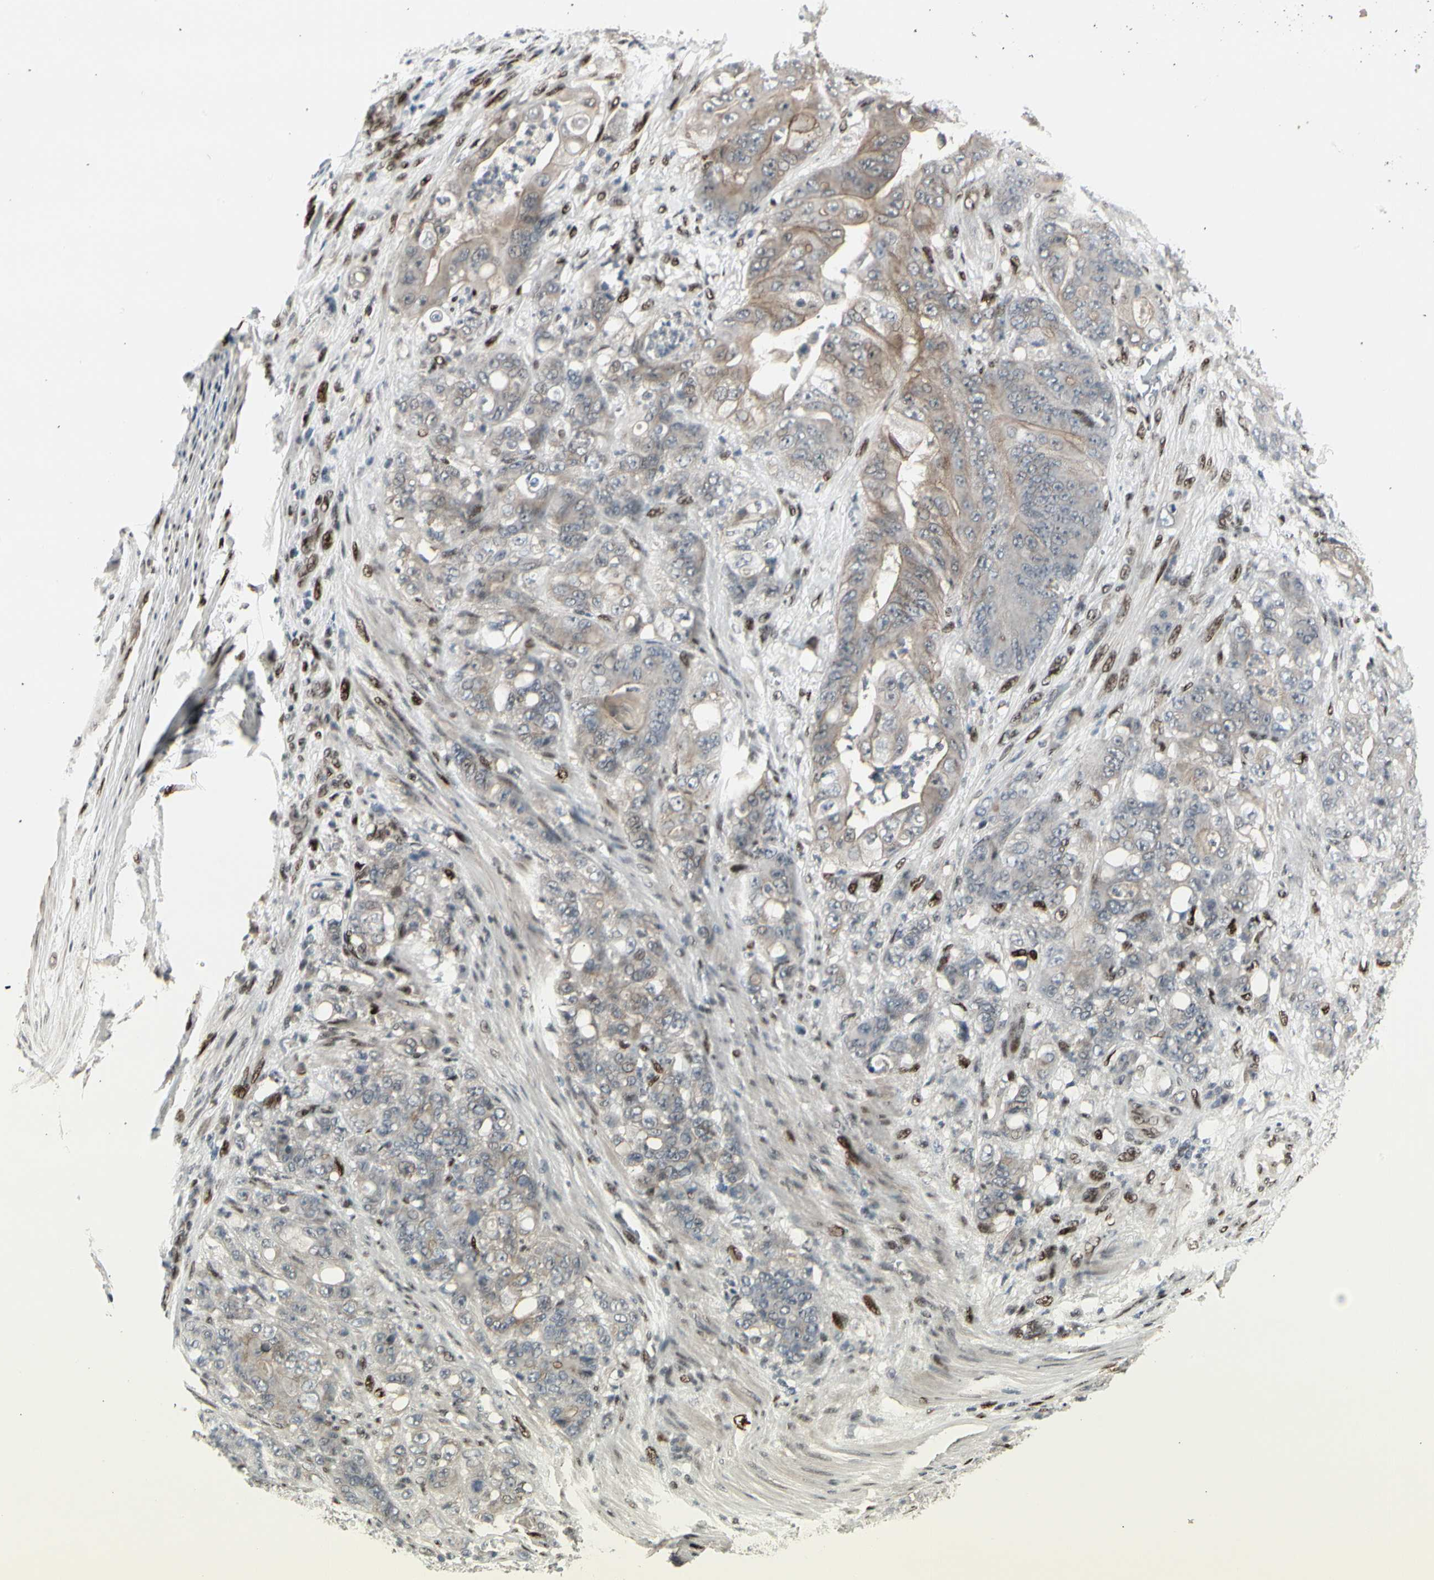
{"staining": {"intensity": "weak", "quantity": "<25%", "location": "cytoplasmic/membranous"}, "tissue": "stomach cancer", "cell_type": "Tumor cells", "image_type": "cancer", "snomed": [{"axis": "morphology", "description": "Adenocarcinoma, NOS"}, {"axis": "topography", "description": "Stomach"}], "caption": "An immunohistochemistry image of stomach cancer is shown. There is no staining in tumor cells of stomach cancer.", "gene": "FOXJ2", "patient": {"sex": "female", "age": 73}}